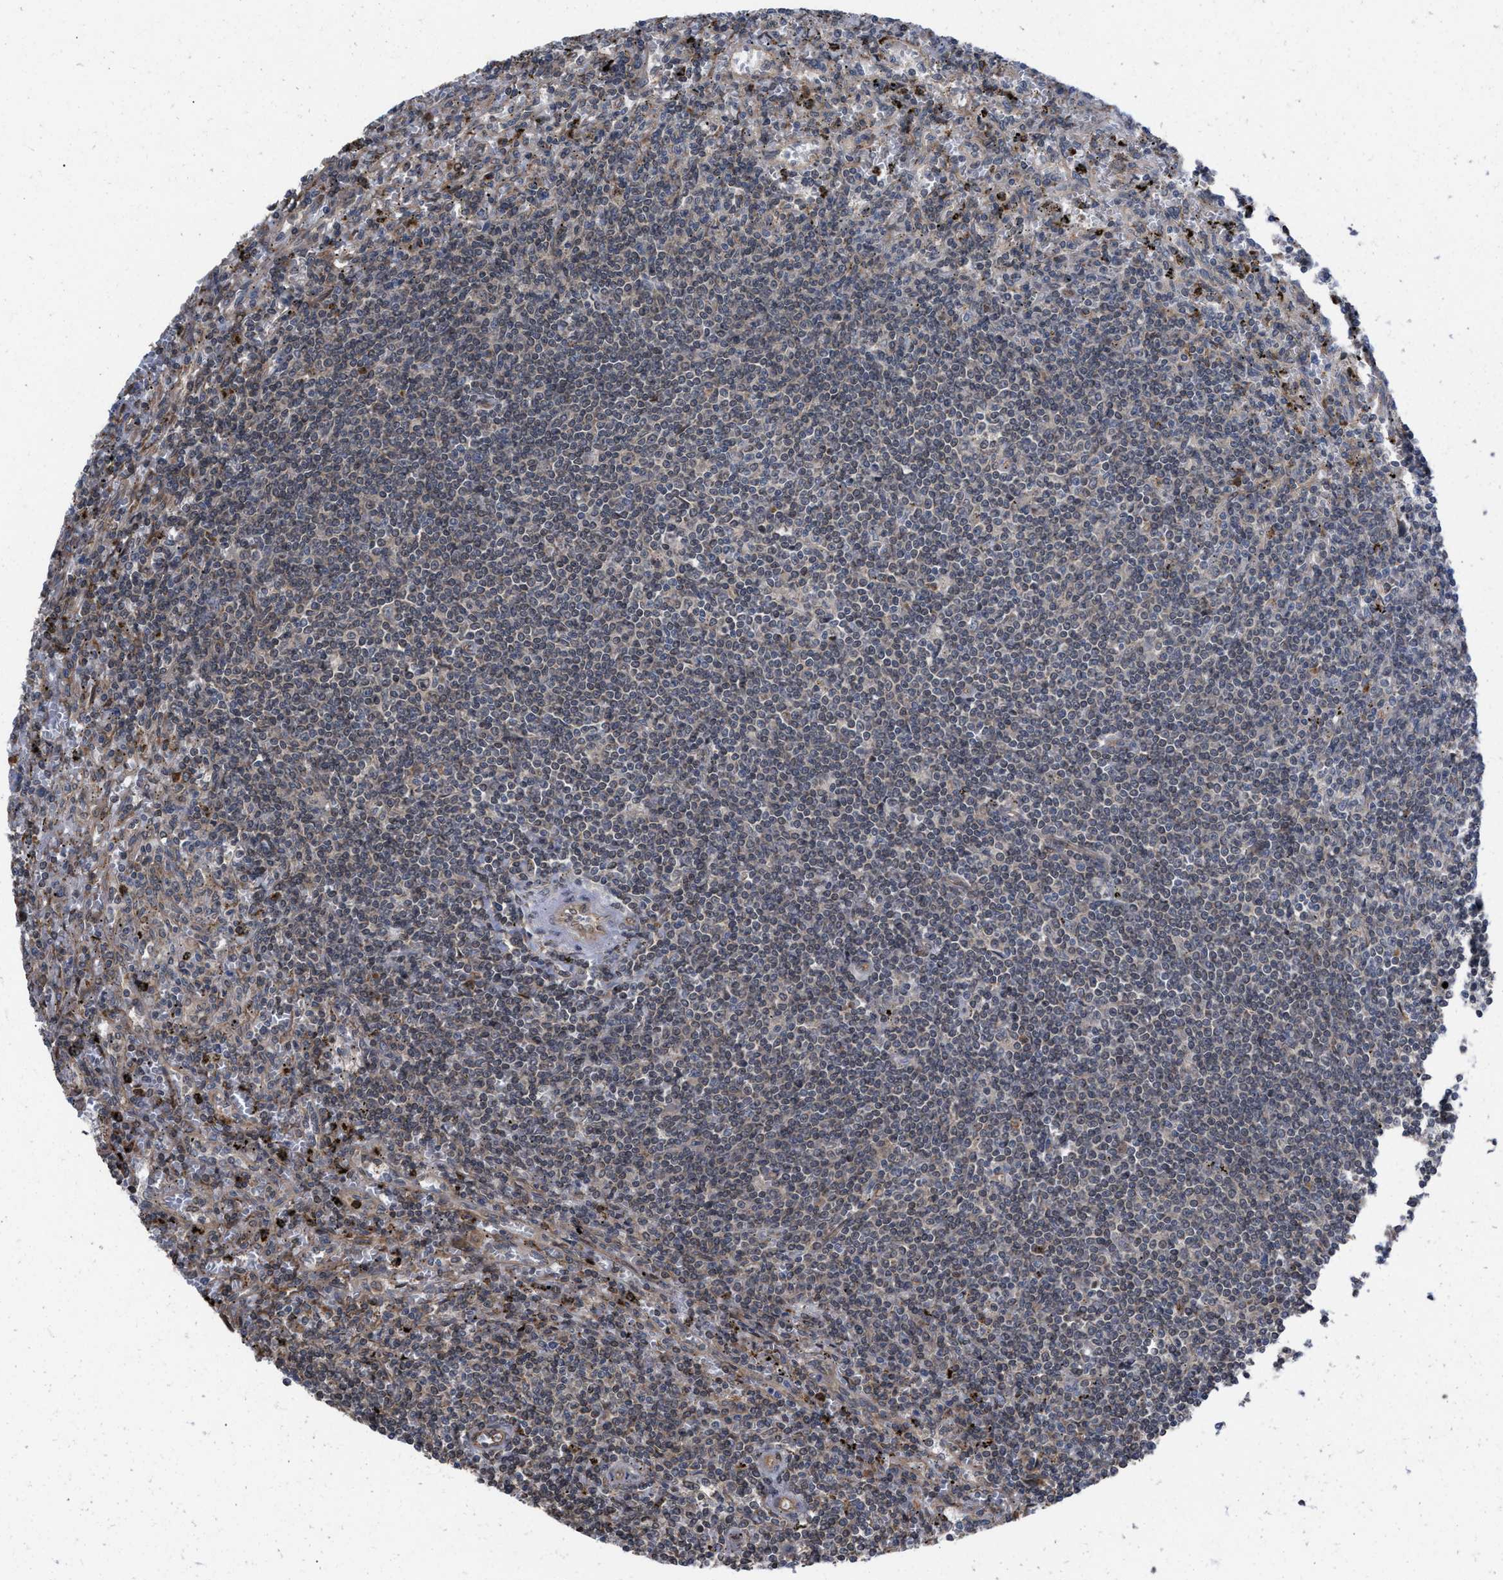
{"staining": {"intensity": "negative", "quantity": "none", "location": "none"}, "tissue": "lymphoma", "cell_type": "Tumor cells", "image_type": "cancer", "snomed": [{"axis": "morphology", "description": "Malignant lymphoma, non-Hodgkin's type, Low grade"}, {"axis": "topography", "description": "Spleen"}], "caption": "A photomicrograph of lymphoma stained for a protein demonstrates no brown staining in tumor cells. Brightfield microscopy of immunohistochemistry stained with DAB (3,3'-diaminobenzidine) (brown) and hematoxylin (blue), captured at high magnification.", "gene": "TP53BP2", "patient": {"sex": "male", "age": 76}}